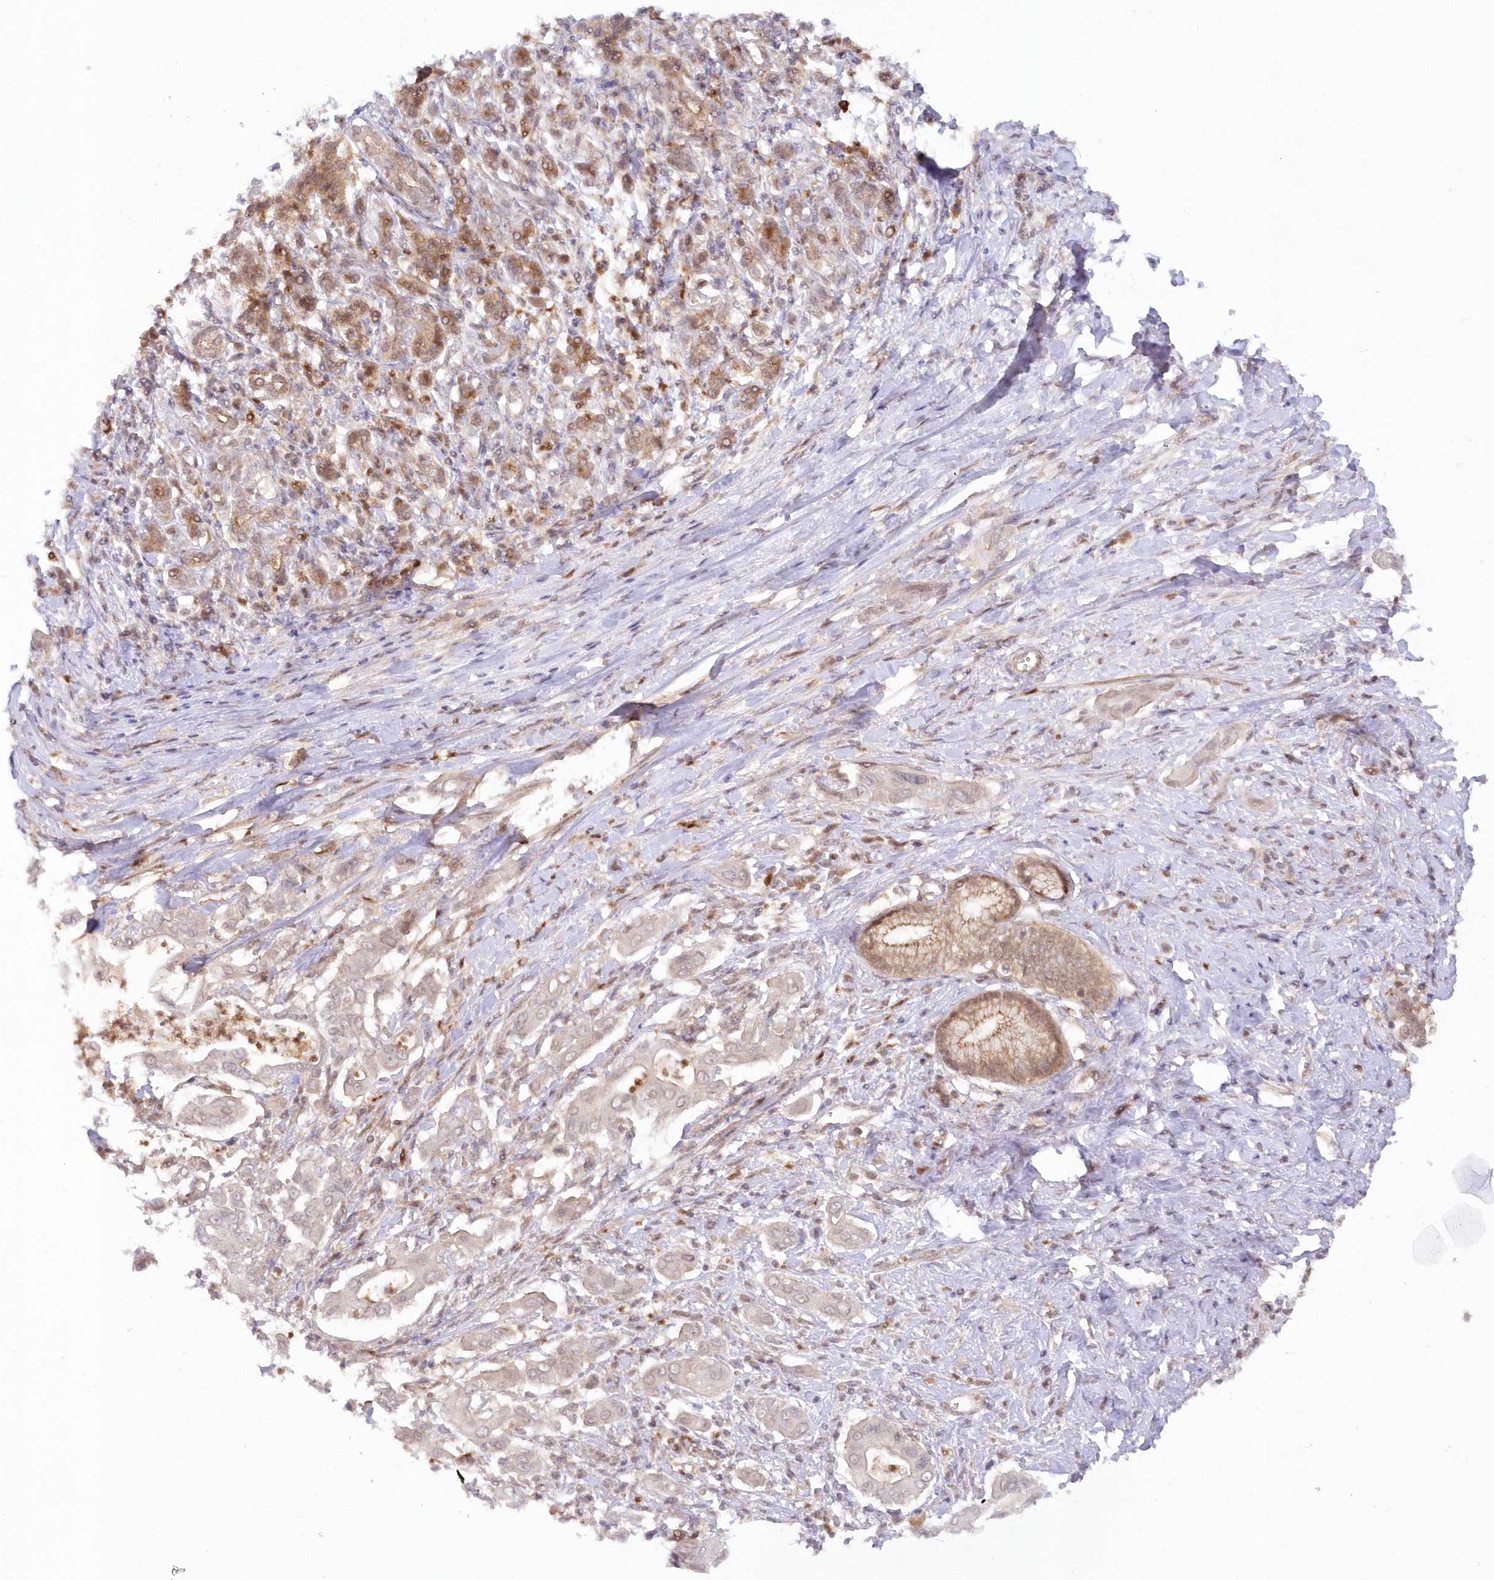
{"staining": {"intensity": "moderate", "quantity": "<25%", "location": "cytoplasmic/membranous,nuclear"}, "tissue": "pancreatic cancer", "cell_type": "Tumor cells", "image_type": "cancer", "snomed": [{"axis": "morphology", "description": "Adenocarcinoma, NOS"}, {"axis": "topography", "description": "Pancreas"}], "caption": "Tumor cells show low levels of moderate cytoplasmic/membranous and nuclear staining in approximately <25% of cells in adenocarcinoma (pancreatic). (brown staining indicates protein expression, while blue staining denotes nuclei).", "gene": "GBE1", "patient": {"sex": "male", "age": 58}}